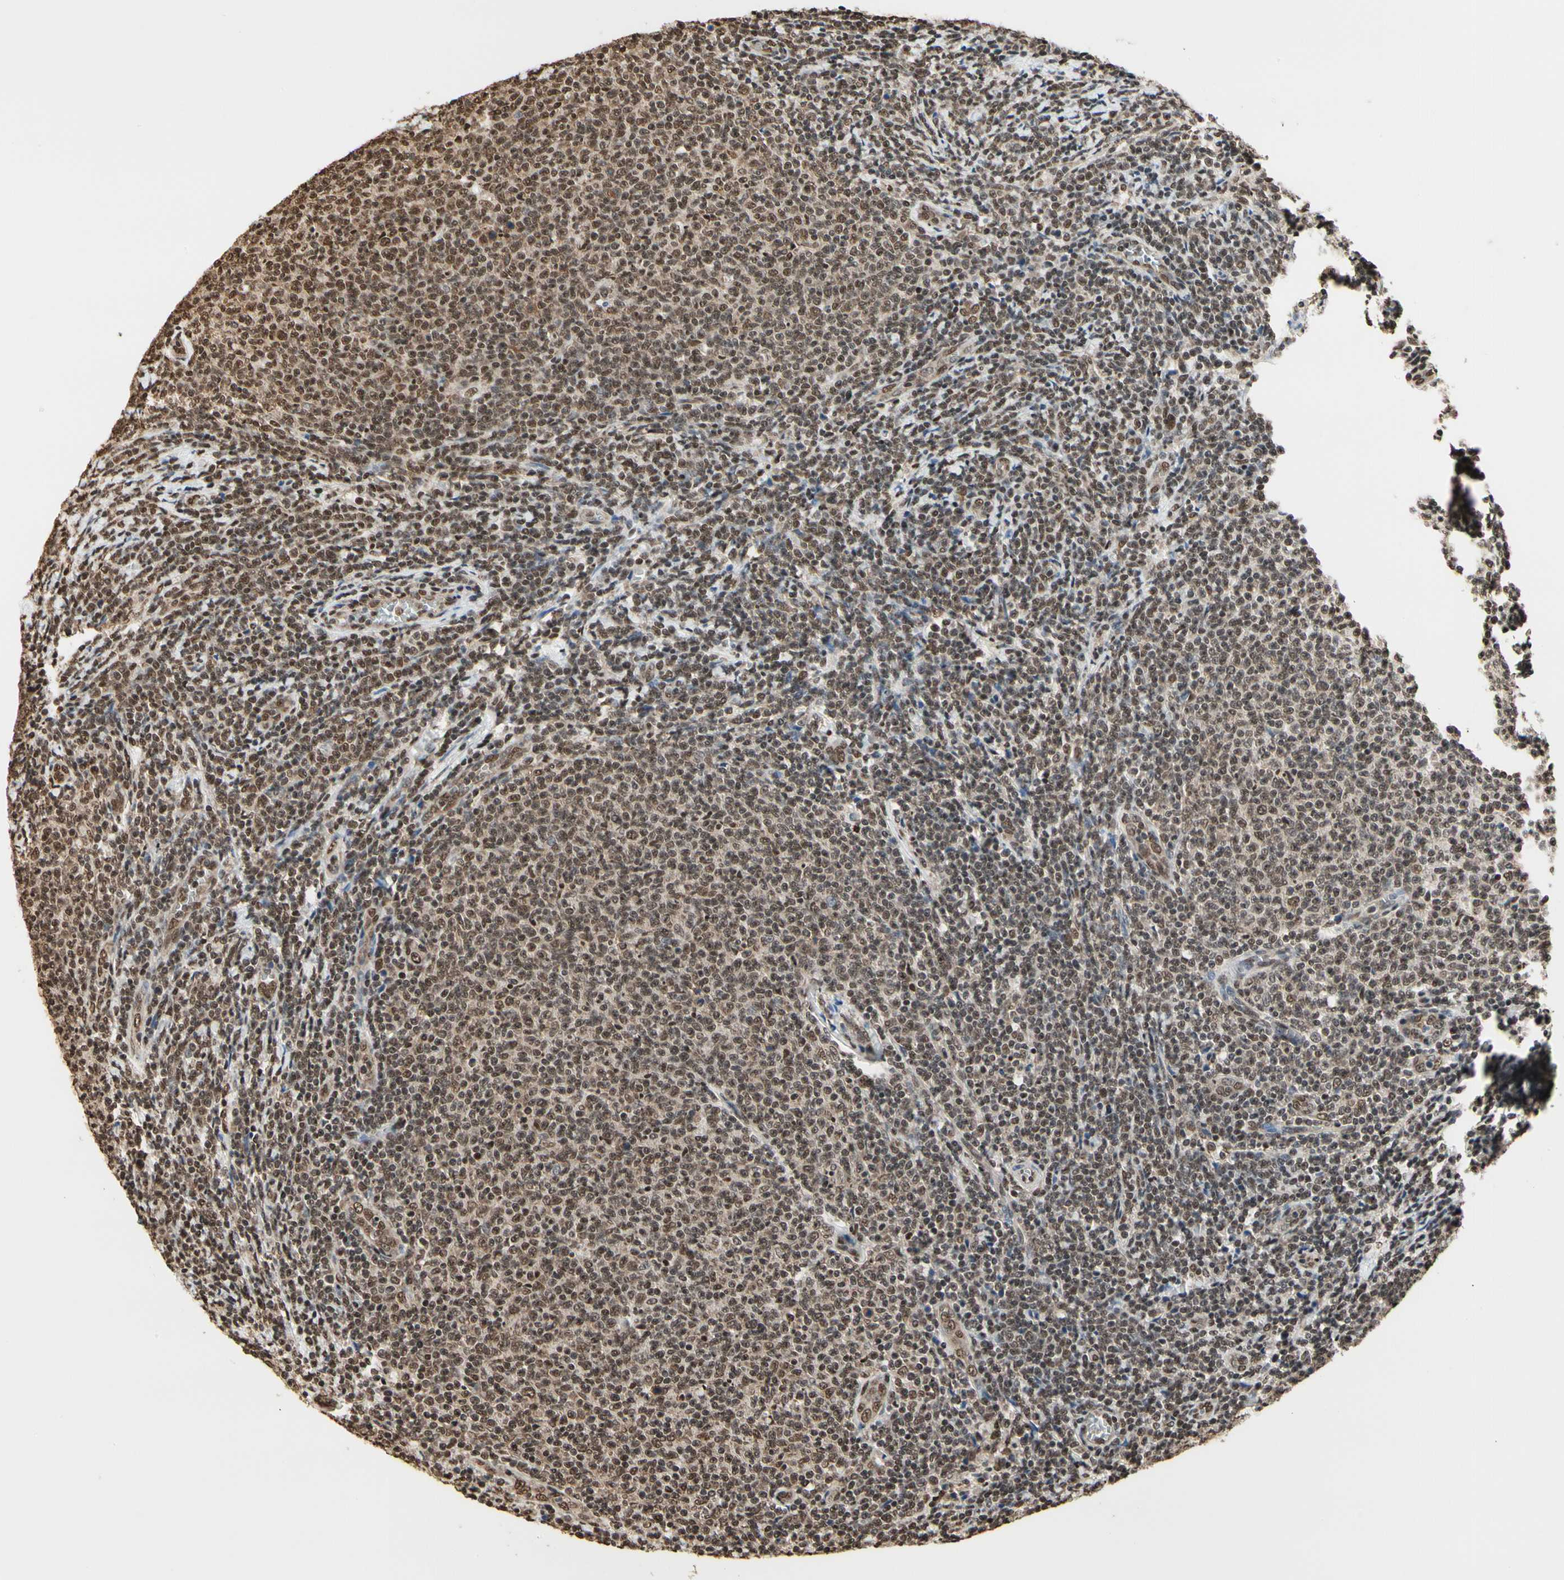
{"staining": {"intensity": "moderate", "quantity": ">75%", "location": "nuclear"}, "tissue": "lymphoma", "cell_type": "Tumor cells", "image_type": "cancer", "snomed": [{"axis": "morphology", "description": "Malignant lymphoma, non-Hodgkin's type, Low grade"}, {"axis": "topography", "description": "Lymph node"}], "caption": "Moderate nuclear protein staining is seen in about >75% of tumor cells in lymphoma.", "gene": "HNRNPK", "patient": {"sex": "male", "age": 66}}